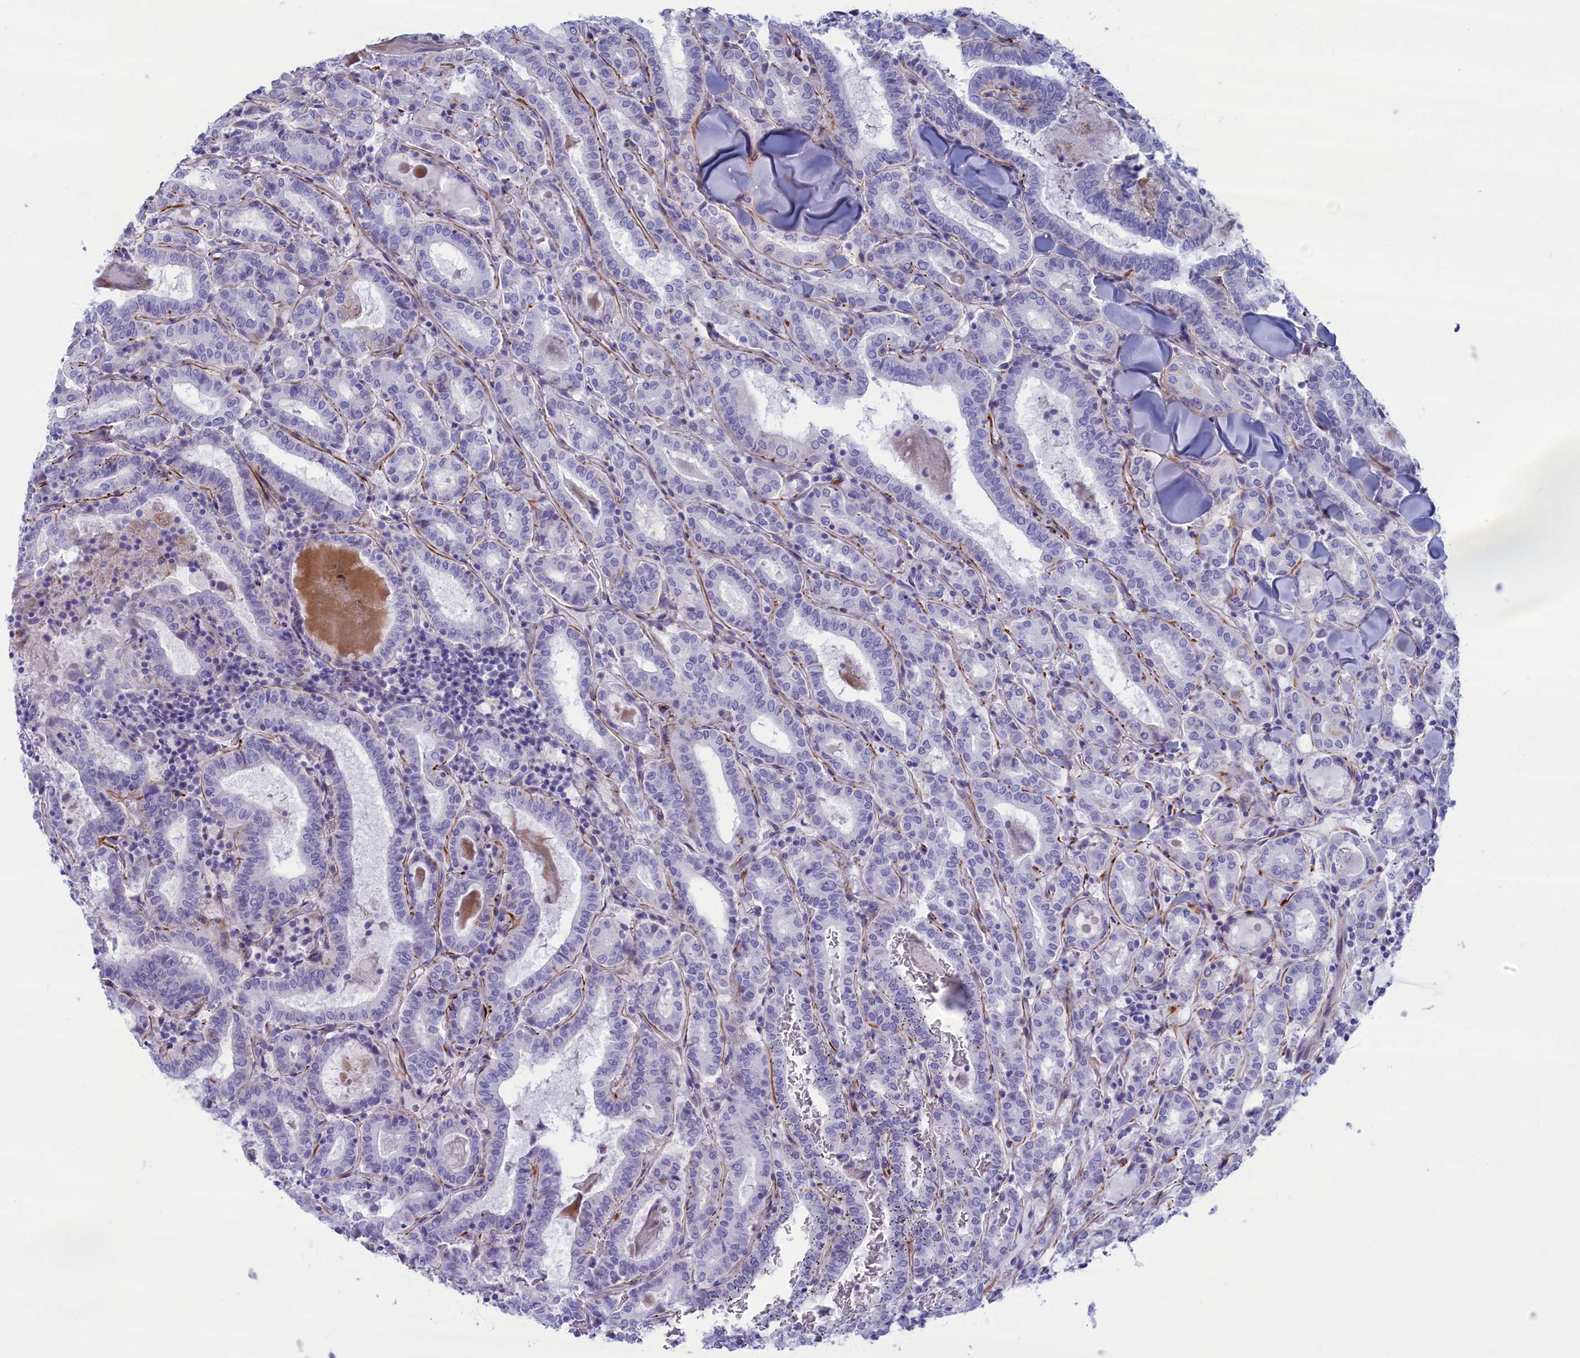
{"staining": {"intensity": "negative", "quantity": "none", "location": "none"}, "tissue": "thyroid cancer", "cell_type": "Tumor cells", "image_type": "cancer", "snomed": [{"axis": "morphology", "description": "Papillary adenocarcinoma, NOS"}, {"axis": "topography", "description": "Thyroid gland"}], "caption": "Thyroid cancer (papillary adenocarcinoma) was stained to show a protein in brown. There is no significant staining in tumor cells.", "gene": "MPV17L2", "patient": {"sex": "female", "age": 72}}